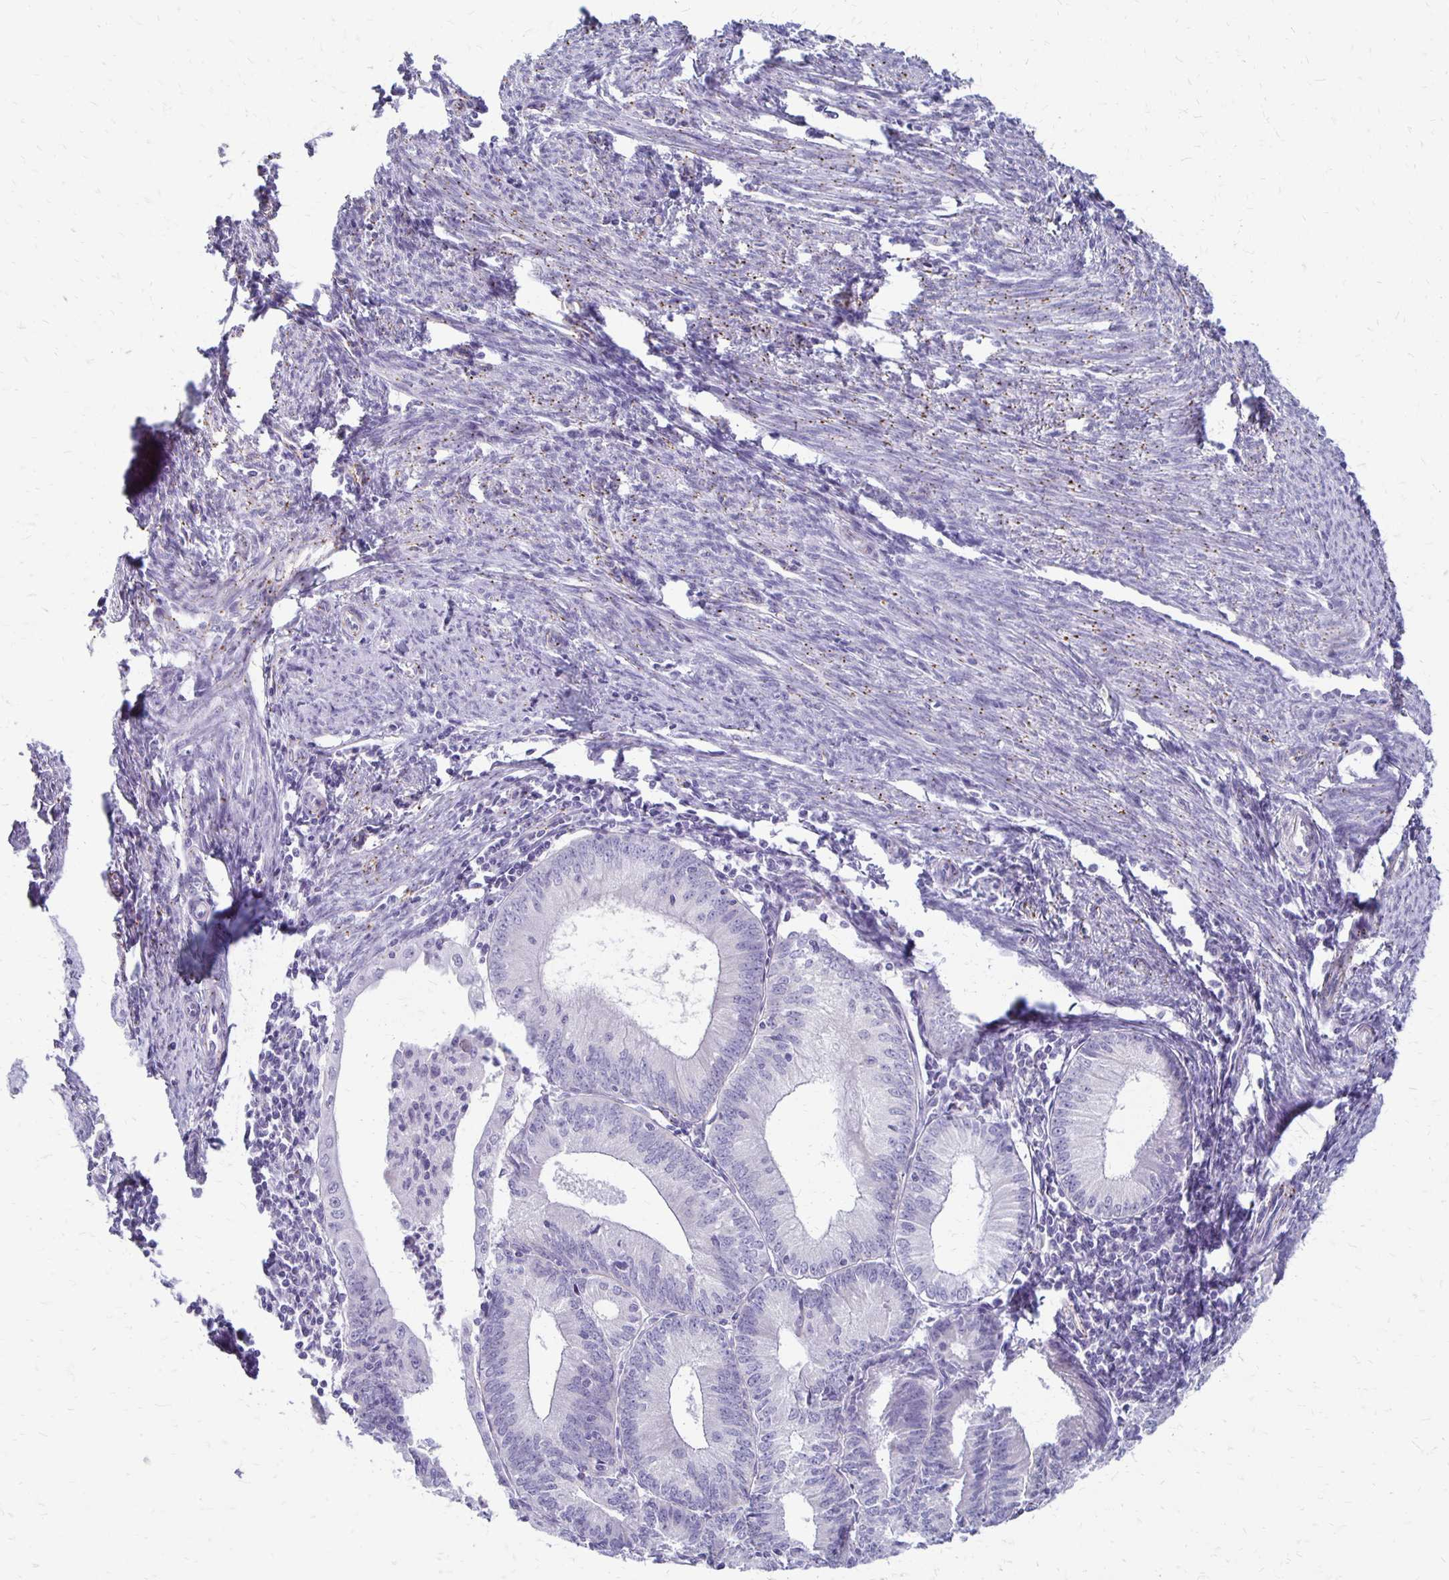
{"staining": {"intensity": "negative", "quantity": "none", "location": "none"}, "tissue": "endometrial cancer", "cell_type": "Tumor cells", "image_type": "cancer", "snomed": [{"axis": "morphology", "description": "Adenocarcinoma, NOS"}, {"axis": "topography", "description": "Endometrium"}], "caption": "Human endometrial adenocarcinoma stained for a protein using immunohistochemistry demonstrates no expression in tumor cells.", "gene": "RHOC", "patient": {"sex": "female", "age": 60}}